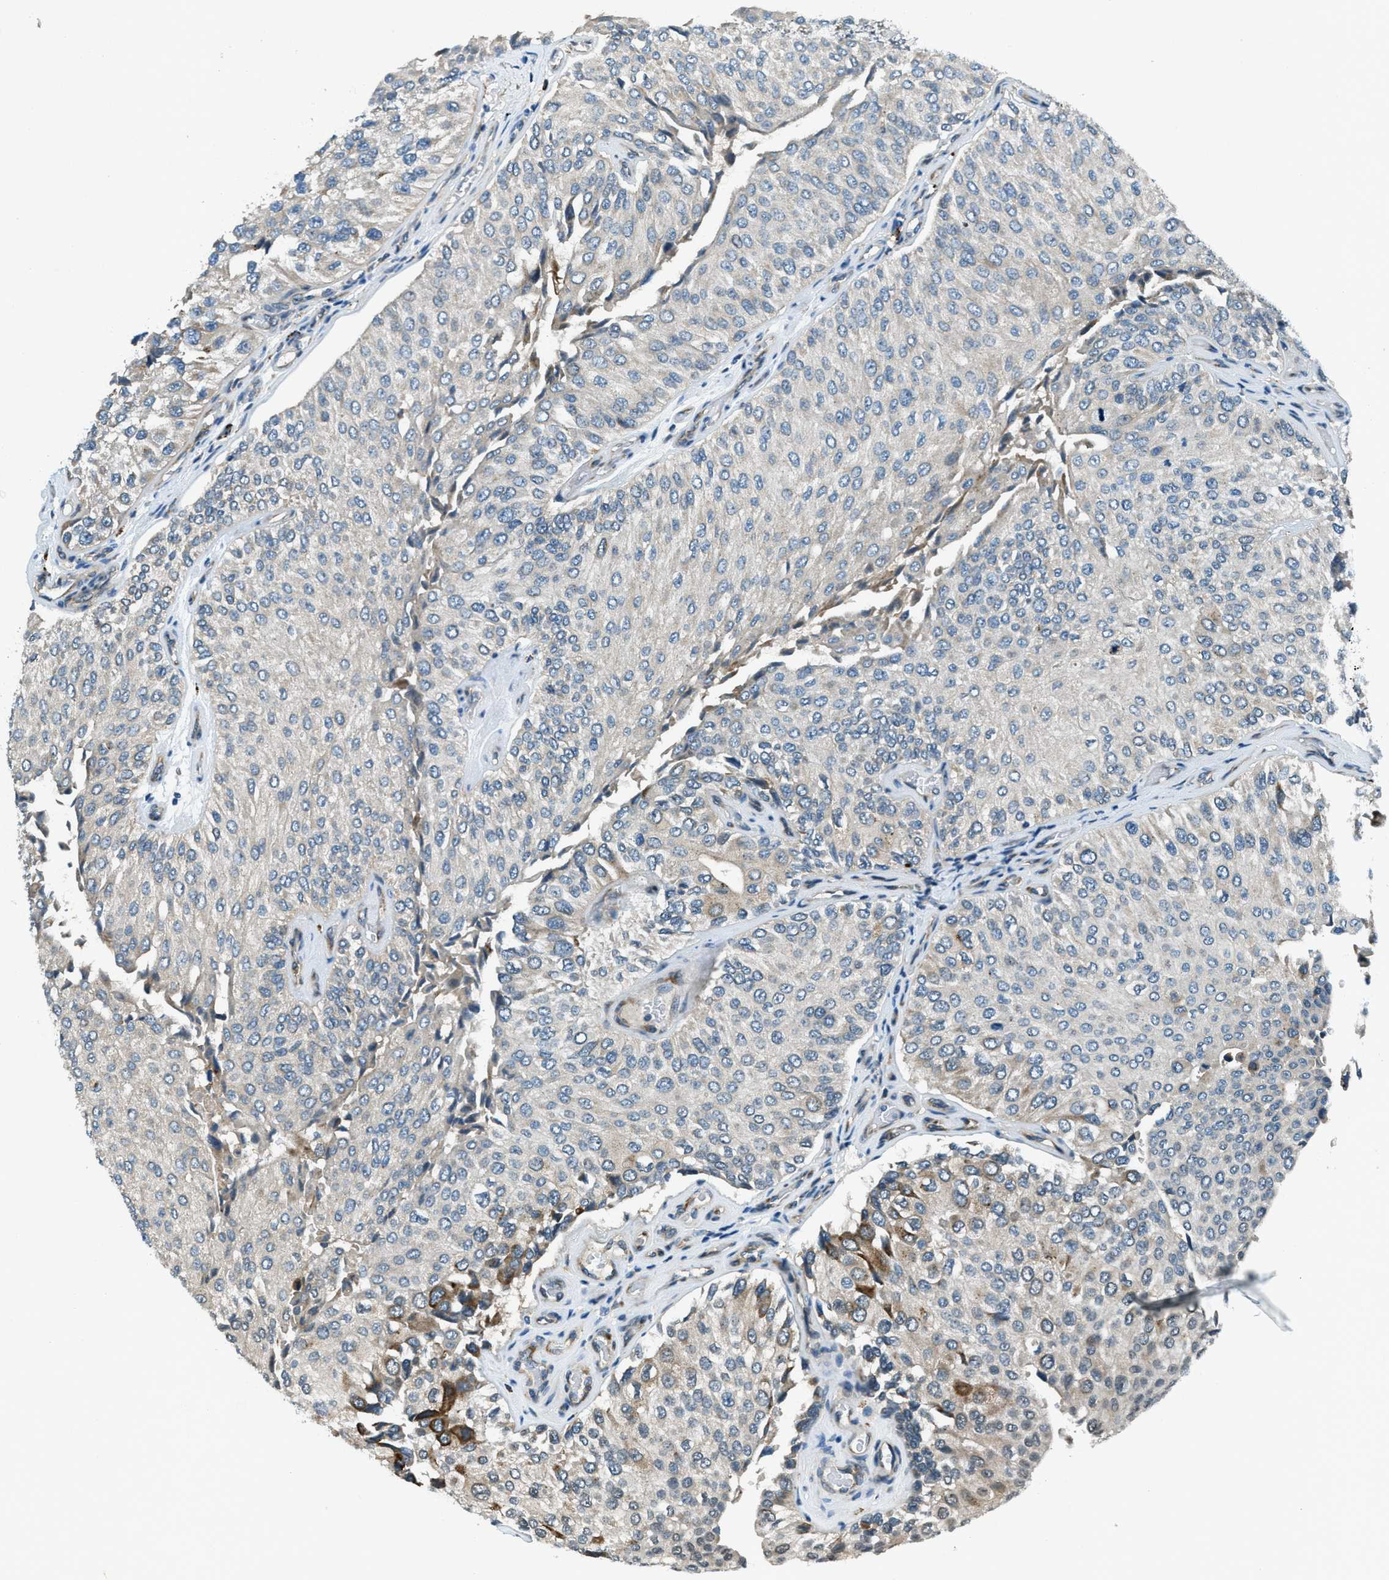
{"staining": {"intensity": "weak", "quantity": "<25%", "location": "cytoplasmic/membranous"}, "tissue": "urothelial cancer", "cell_type": "Tumor cells", "image_type": "cancer", "snomed": [{"axis": "morphology", "description": "Urothelial carcinoma, High grade"}, {"axis": "topography", "description": "Kidney"}, {"axis": "topography", "description": "Urinary bladder"}], "caption": "This photomicrograph is of high-grade urothelial carcinoma stained with immunohistochemistry (IHC) to label a protein in brown with the nuclei are counter-stained blue. There is no expression in tumor cells.", "gene": "GINM1", "patient": {"sex": "male", "age": 77}}